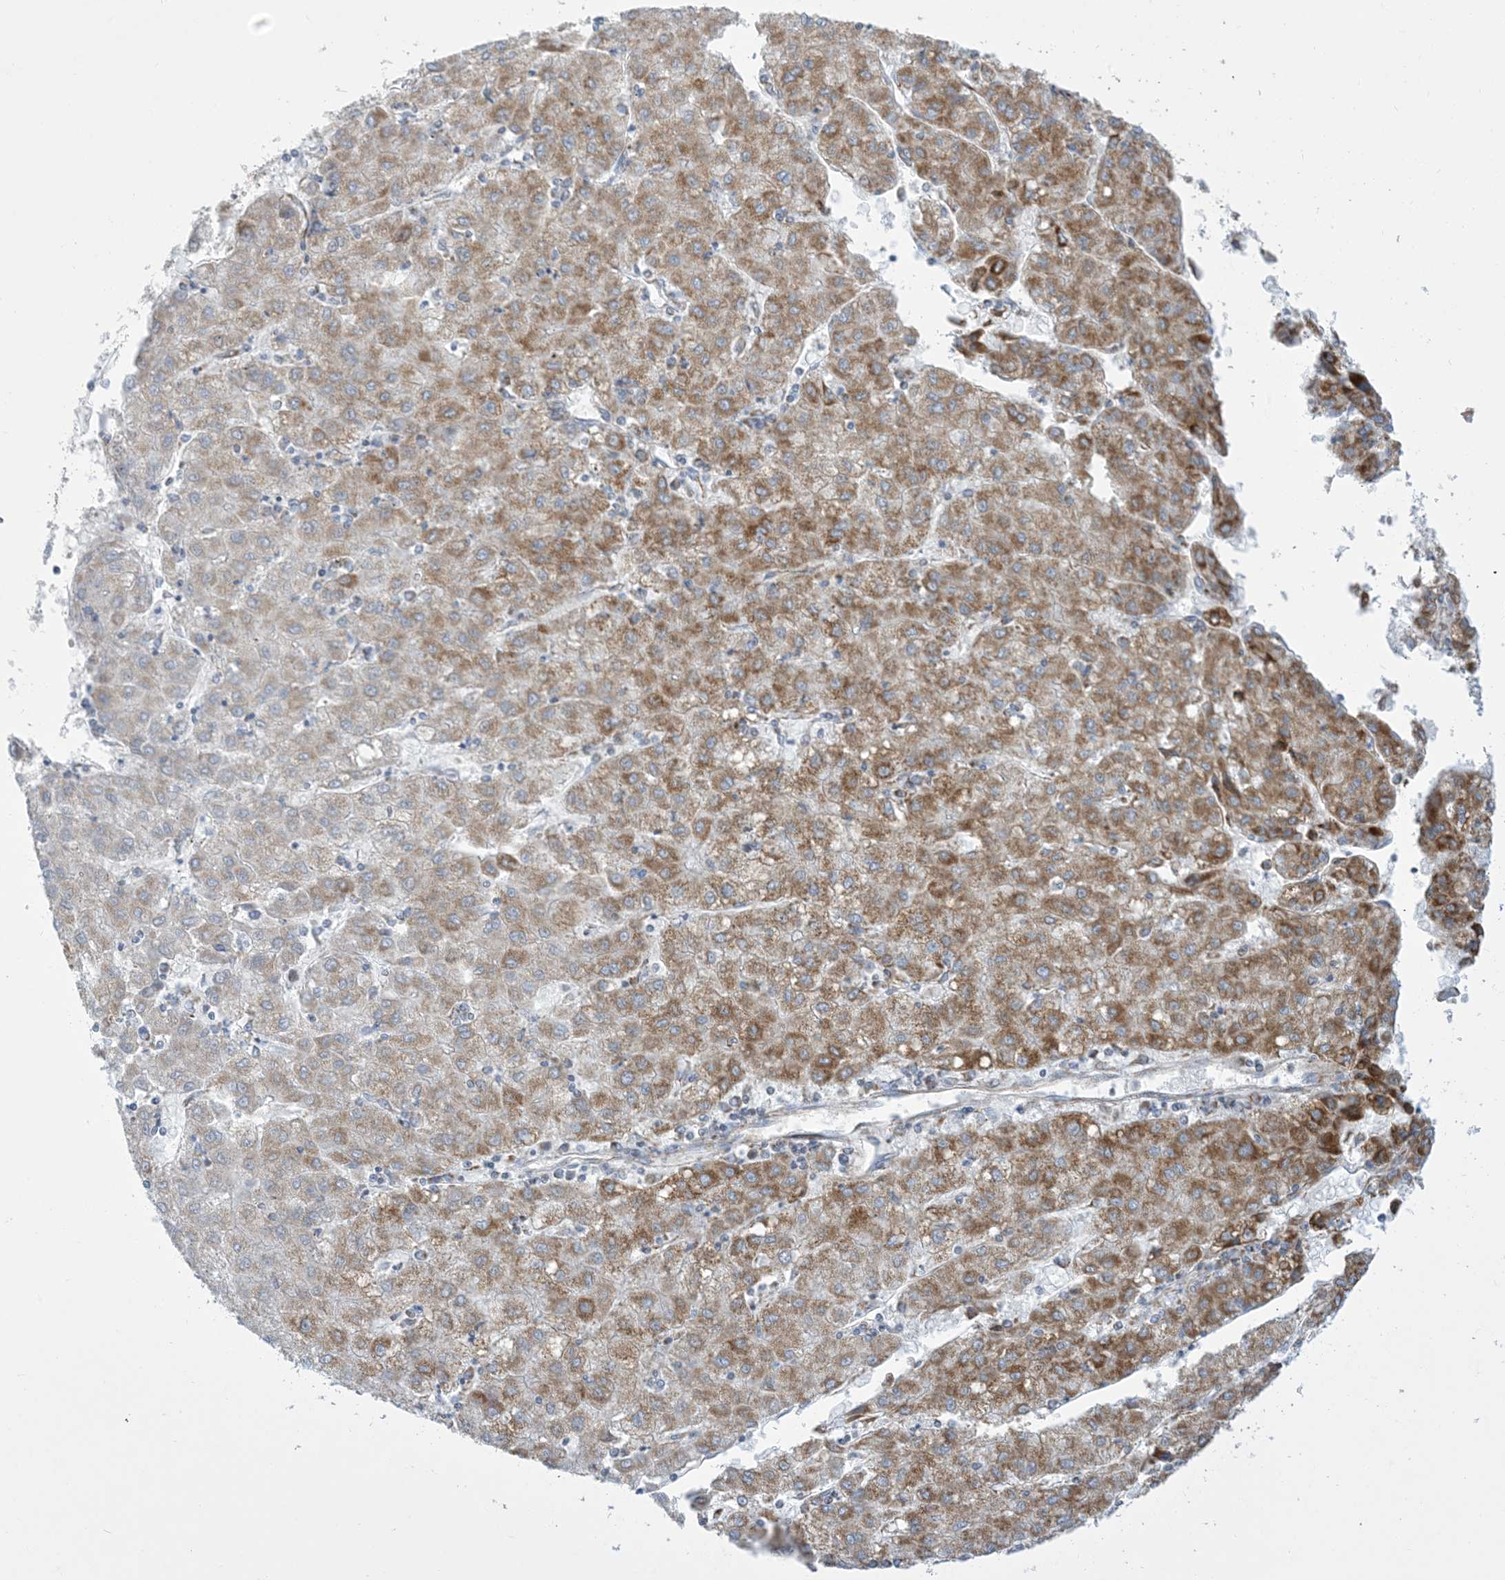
{"staining": {"intensity": "moderate", "quantity": ">75%", "location": "cytoplasmic/membranous"}, "tissue": "liver cancer", "cell_type": "Tumor cells", "image_type": "cancer", "snomed": [{"axis": "morphology", "description": "Carcinoma, Hepatocellular, NOS"}, {"axis": "topography", "description": "Liver"}], "caption": "Protein staining reveals moderate cytoplasmic/membranous expression in approximately >75% of tumor cells in liver cancer. (DAB IHC with brightfield microscopy, high magnification).", "gene": "SAMM50", "patient": {"sex": "male", "age": 72}}